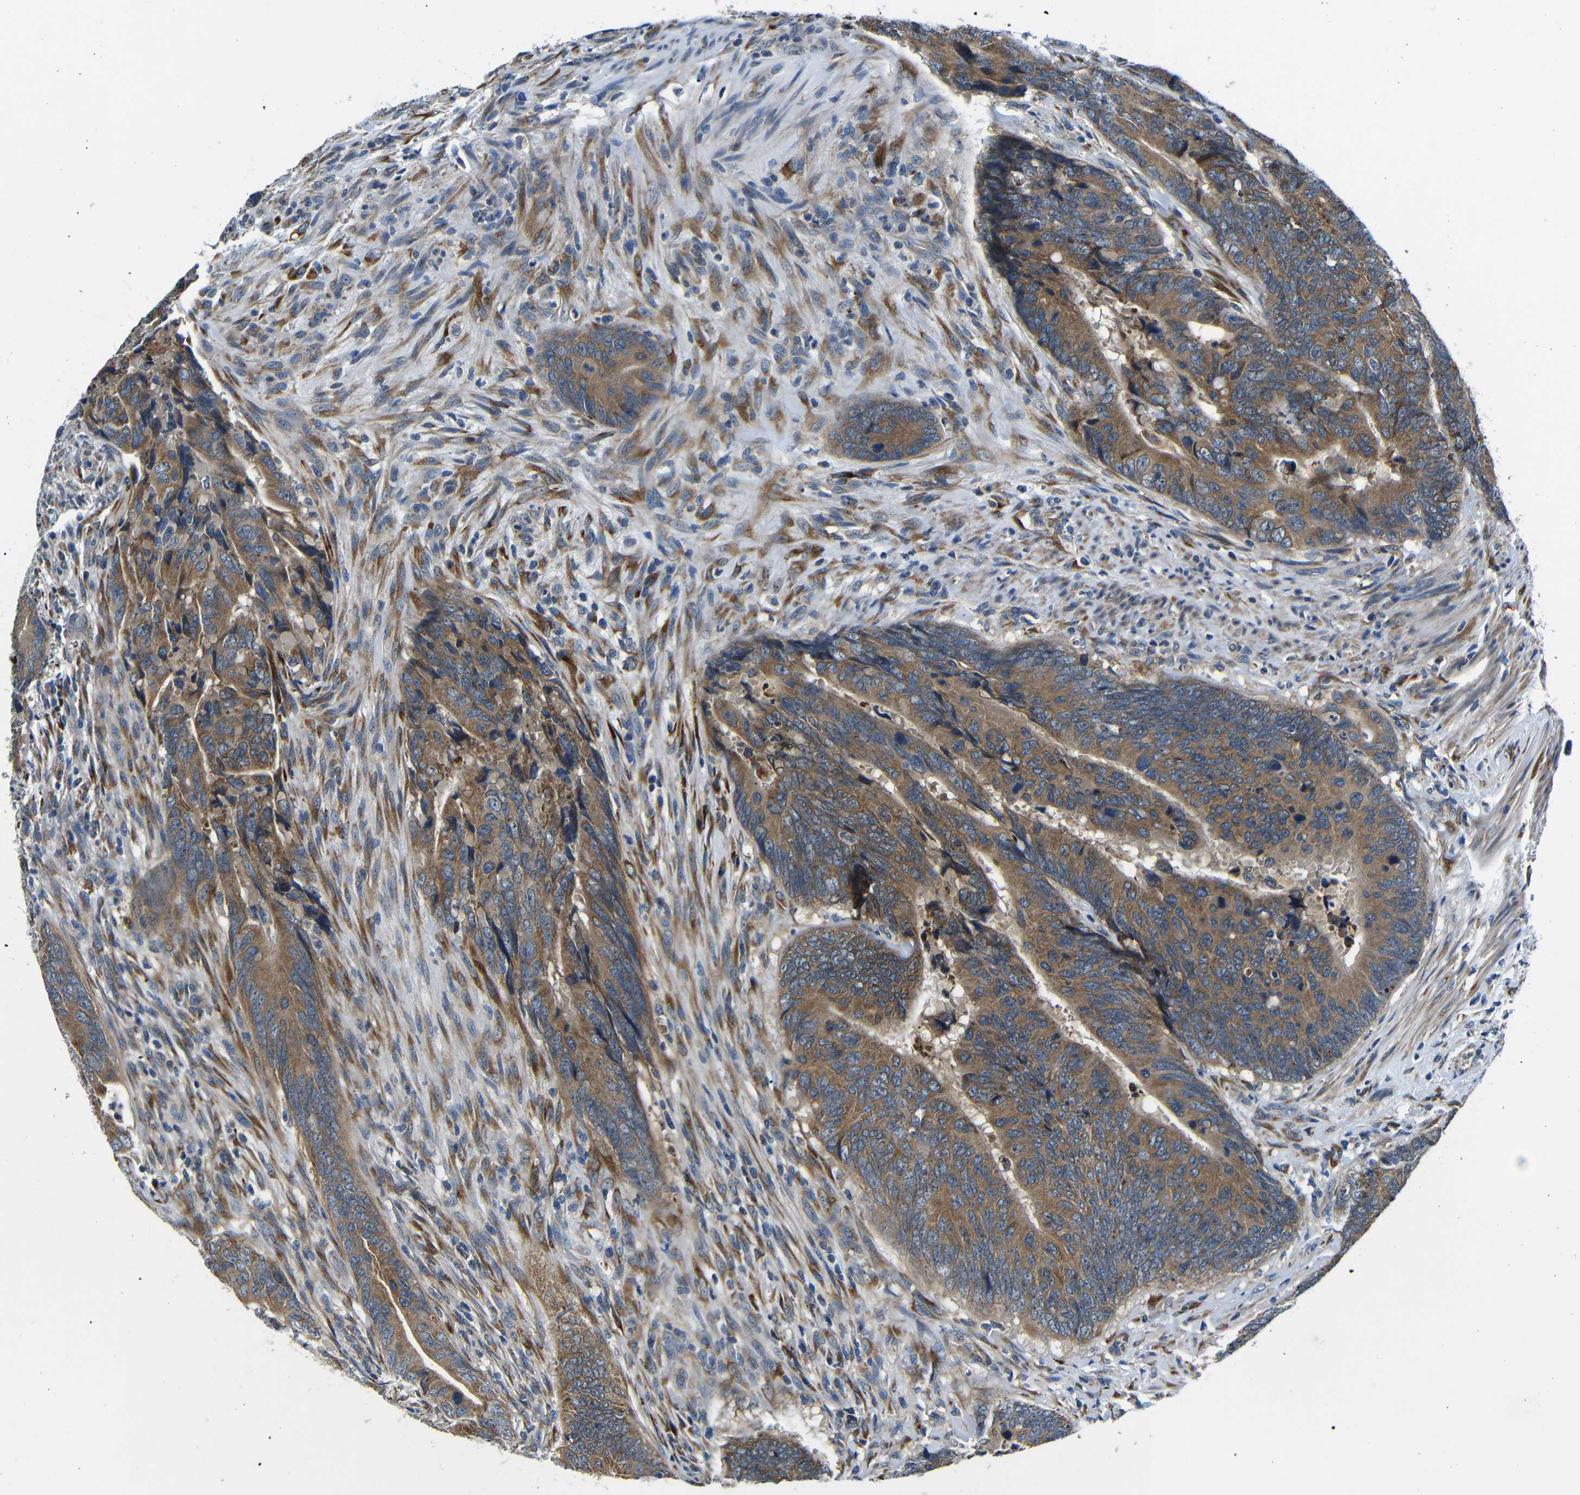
{"staining": {"intensity": "moderate", "quantity": ">75%", "location": "cytoplasmic/membranous"}, "tissue": "colorectal cancer", "cell_type": "Tumor cells", "image_type": "cancer", "snomed": [{"axis": "morphology", "description": "Normal tissue, NOS"}, {"axis": "morphology", "description": "Adenocarcinoma, NOS"}, {"axis": "topography", "description": "Colon"}], "caption": "The photomicrograph displays a brown stain indicating the presence of a protein in the cytoplasmic/membranous of tumor cells in colorectal cancer.", "gene": "FKBP14", "patient": {"sex": "male", "age": 56}}